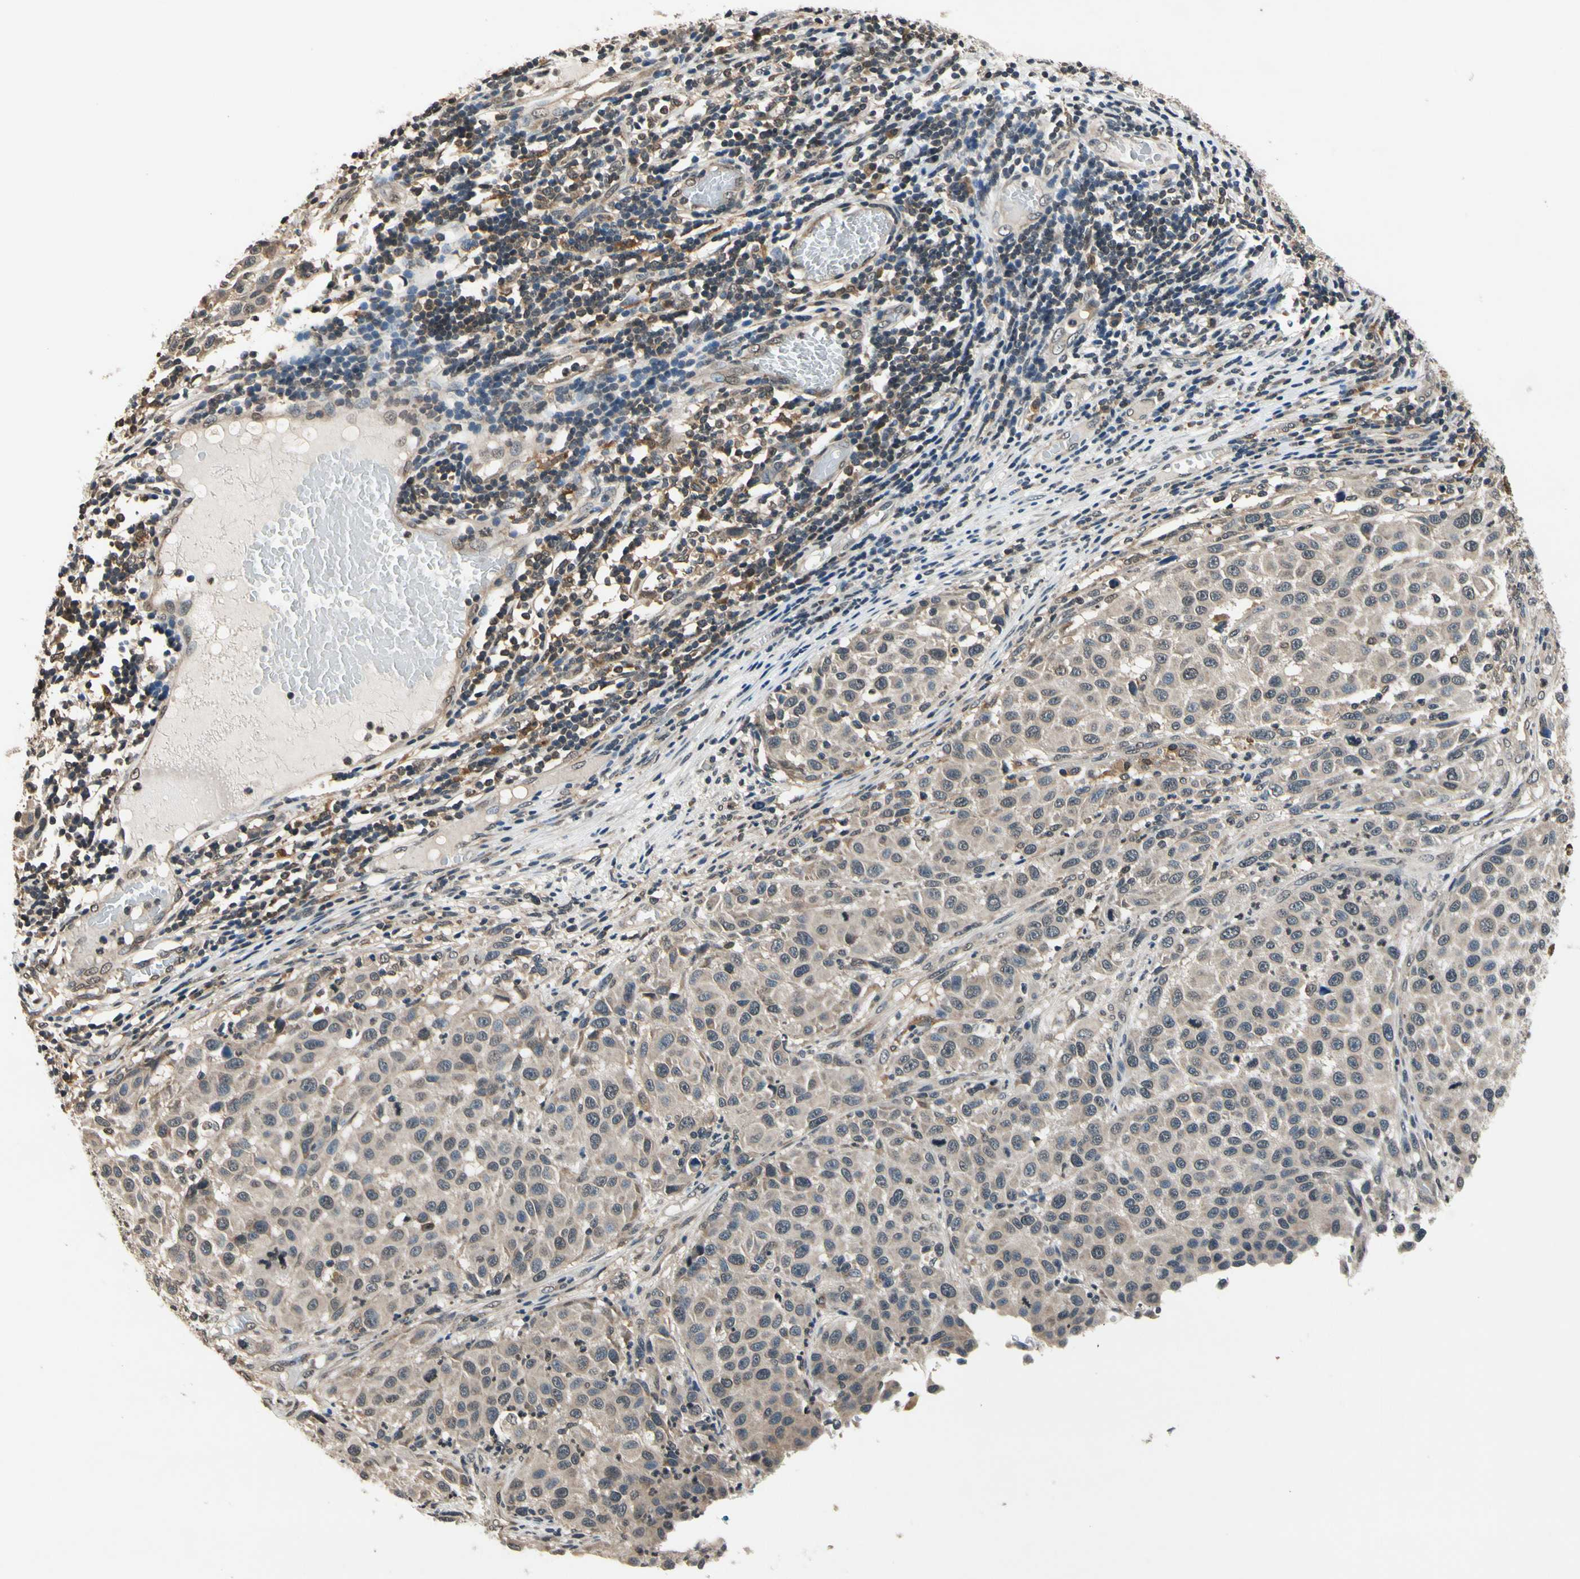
{"staining": {"intensity": "moderate", "quantity": ">75%", "location": "cytoplasmic/membranous"}, "tissue": "melanoma", "cell_type": "Tumor cells", "image_type": "cancer", "snomed": [{"axis": "morphology", "description": "Malignant melanoma, Metastatic site"}, {"axis": "topography", "description": "Lymph node"}], "caption": "Human malignant melanoma (metastatic site) stained with a brown dye shows moderate cytoplasmic/membranous positive positivity in about >75% of tumor cells.", "gene": "GCLC", "patient": {"sex": "male", "age": 61}}